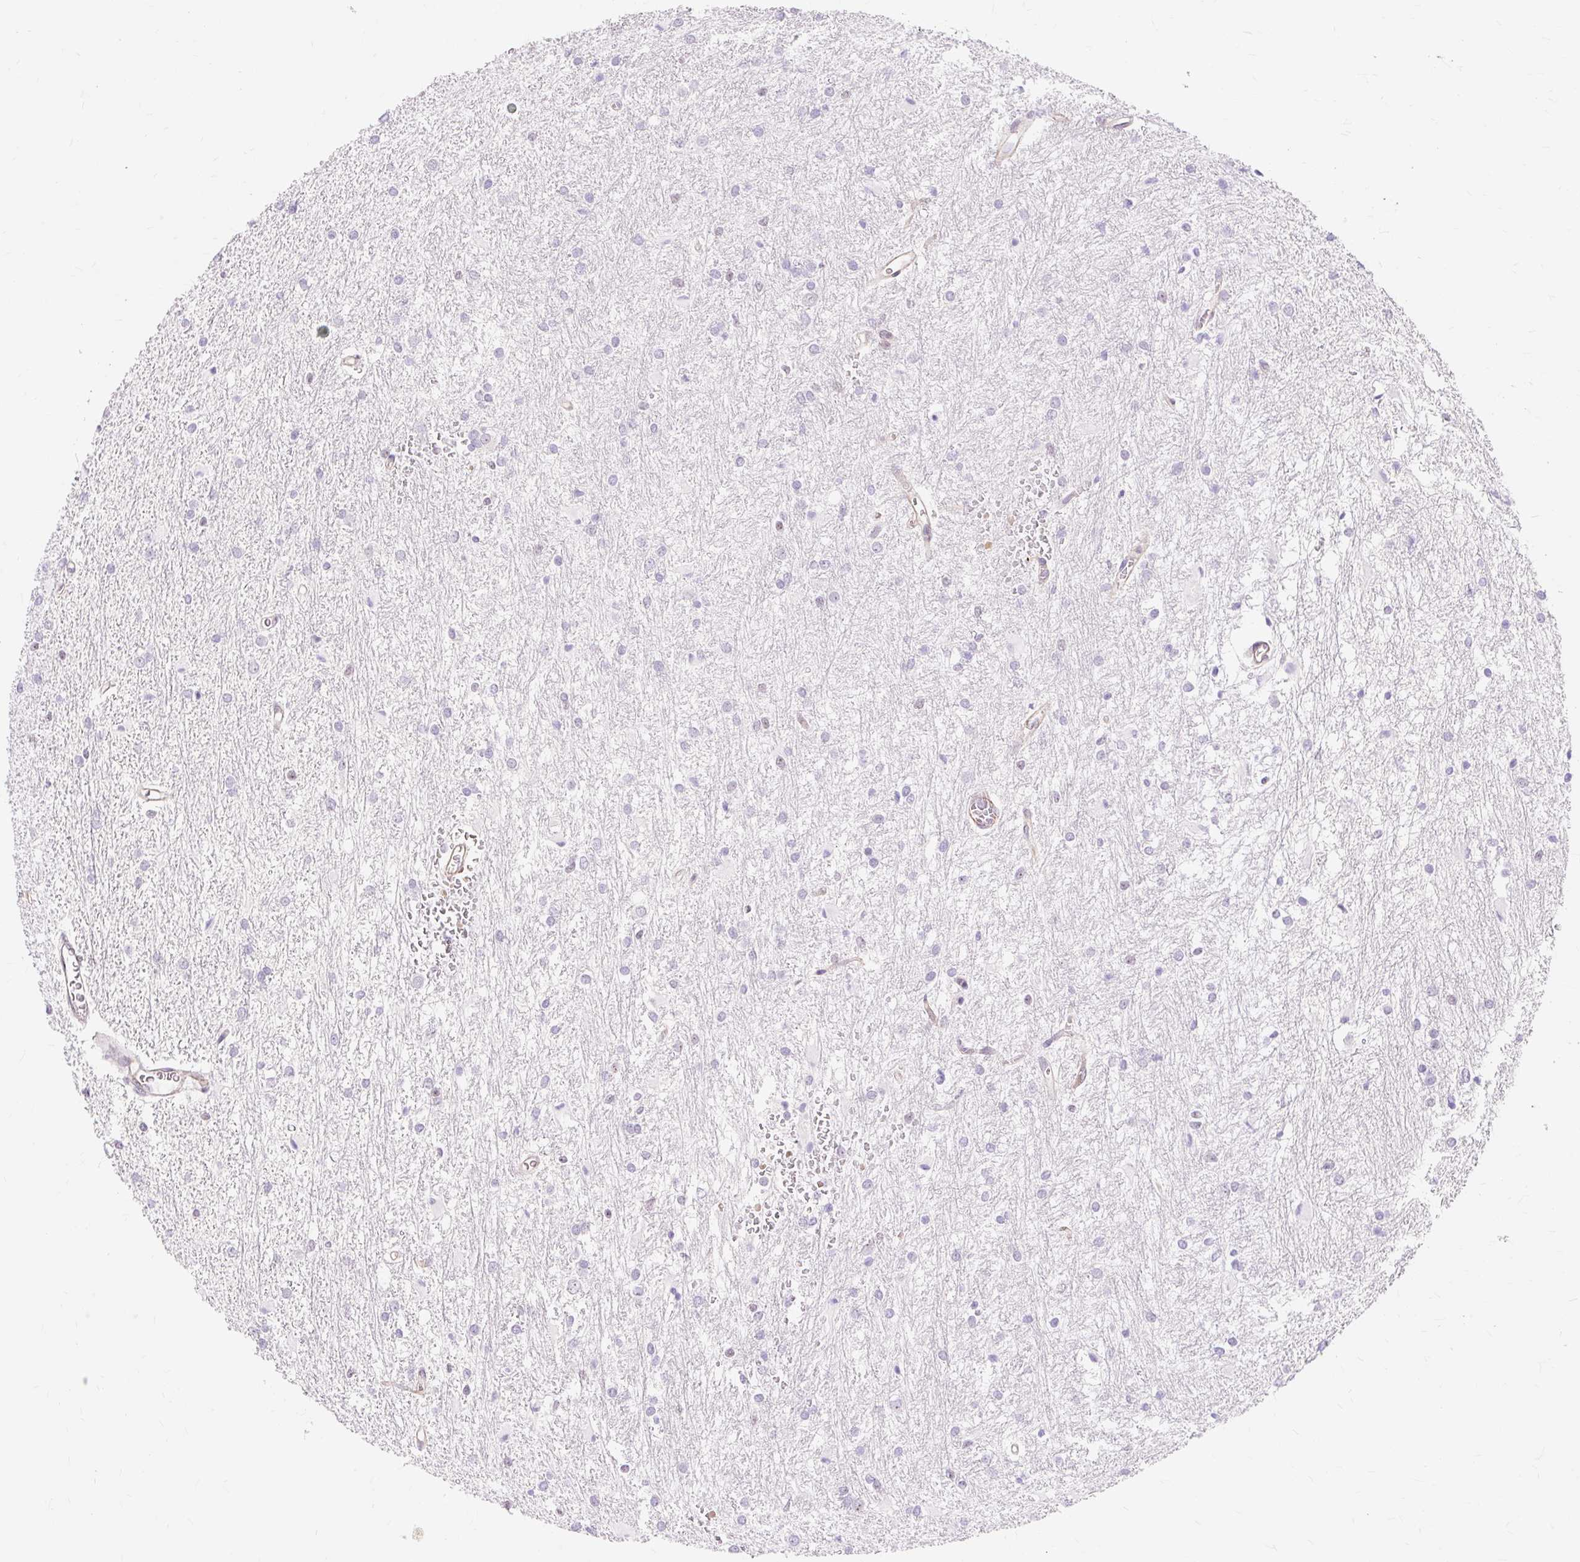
{"staining": {"intensity": "negative", "quantity": "none", "location": "none"}, "tissue": "glioma", "cell_type": "Tumor cells", "image_type": "cancer", "snomed": [{"axis": "morphology", "description": "Glioma, malignant, High grade"}, {"axis": "topography", "description": "Brain"}], "caption": "Image shows no protein staining in tumor cells of malignant glioma (high-grade) tissue.", "gene": "OBP2A", "patient": {"sex": "female", "age": 50}}